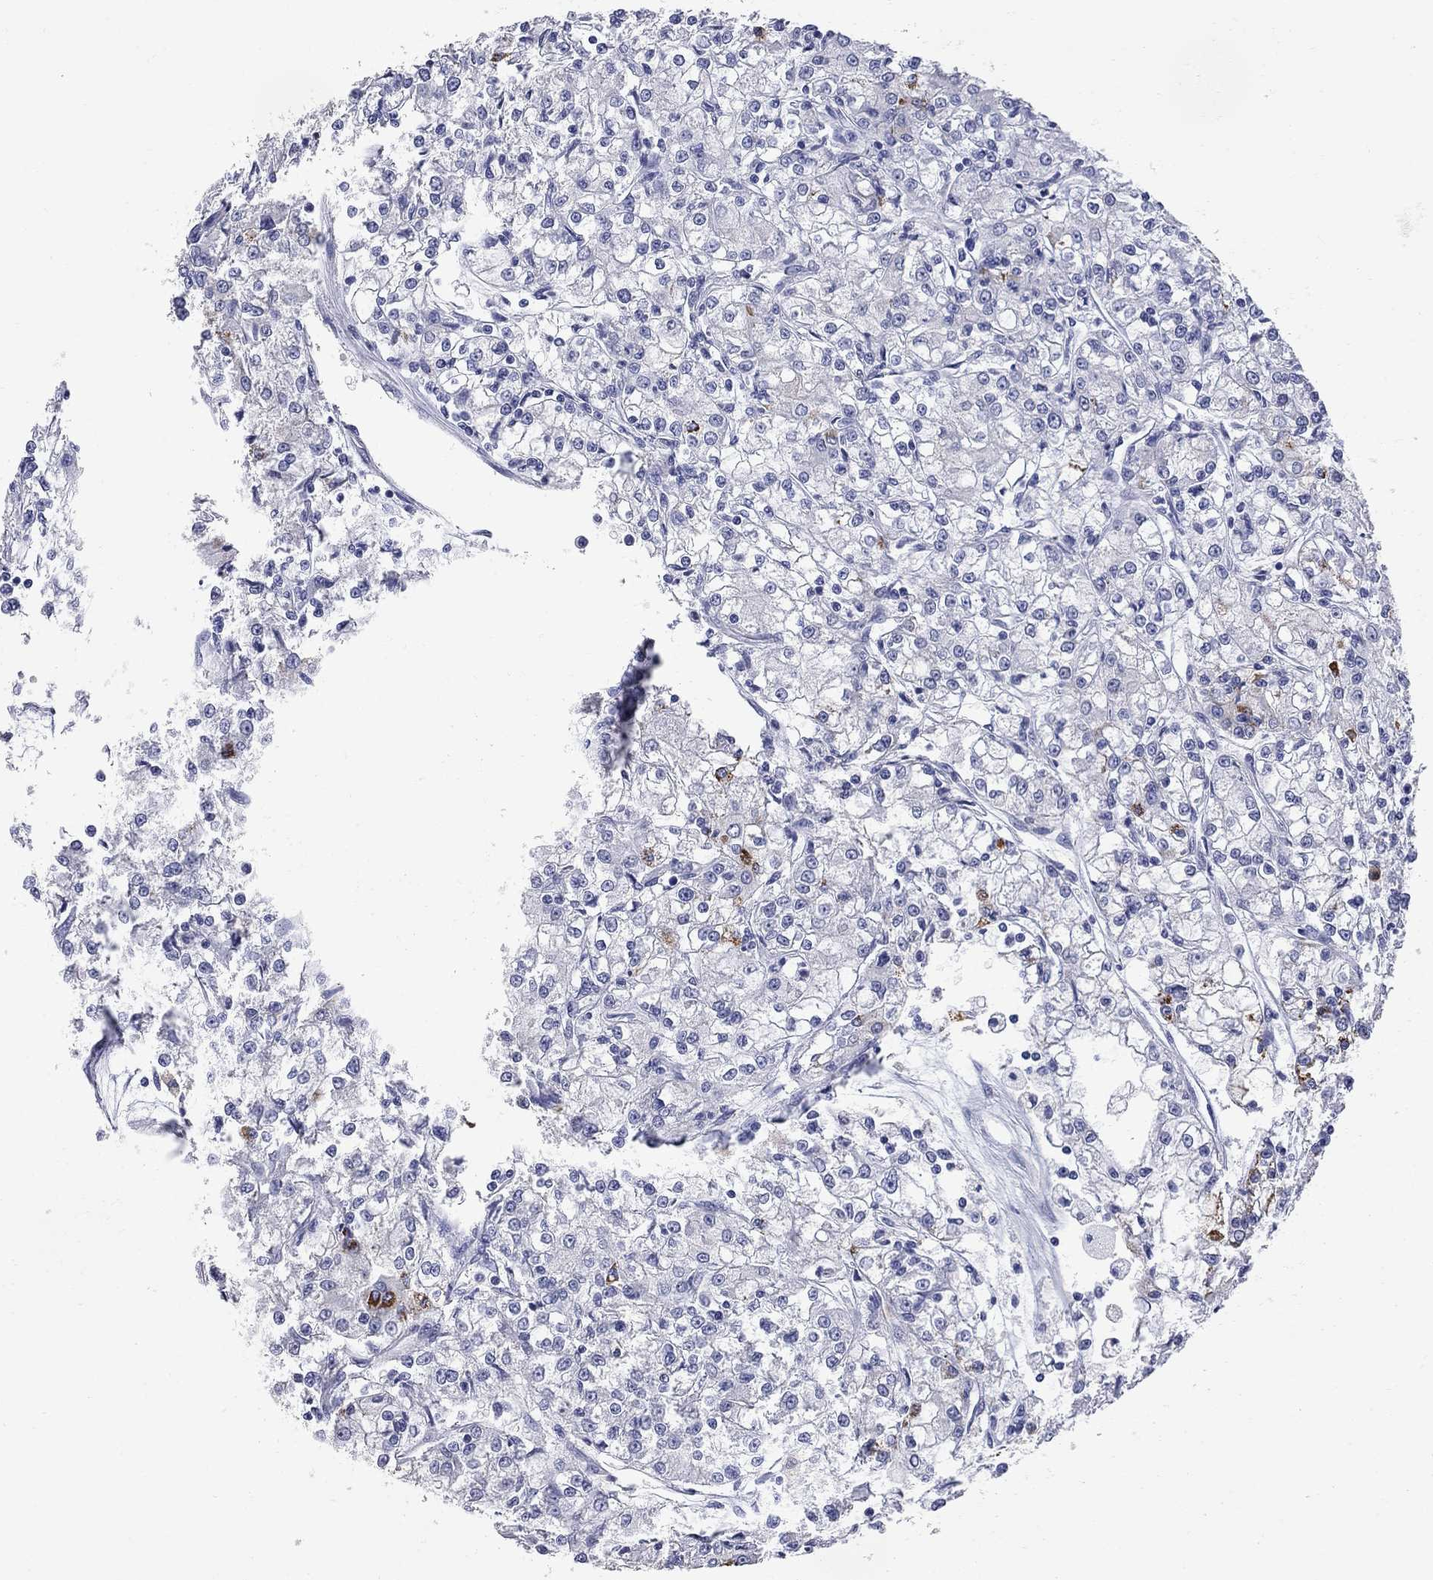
{"staining": {"intensity": "strong", "quantity": "<25%", "location": "cytoplasmic/membranous"}, "tissue": "renal cancer", "cell_type": "Tumor cells", "image_type": "cancer", "snomed": [{"axis": "morphology", "description": "Adenocarcinoma, NOS"}, {"axis": "topography", "description": "Kidney"}], "caption": "The immunohistochemical stain shows strong cytoplasmic/membranous staining in tumor cells of renal cancer (adenocarcinoma) tissue.", "gene": "FAM221B", "patient": {"sex": "female", "age": 59}}